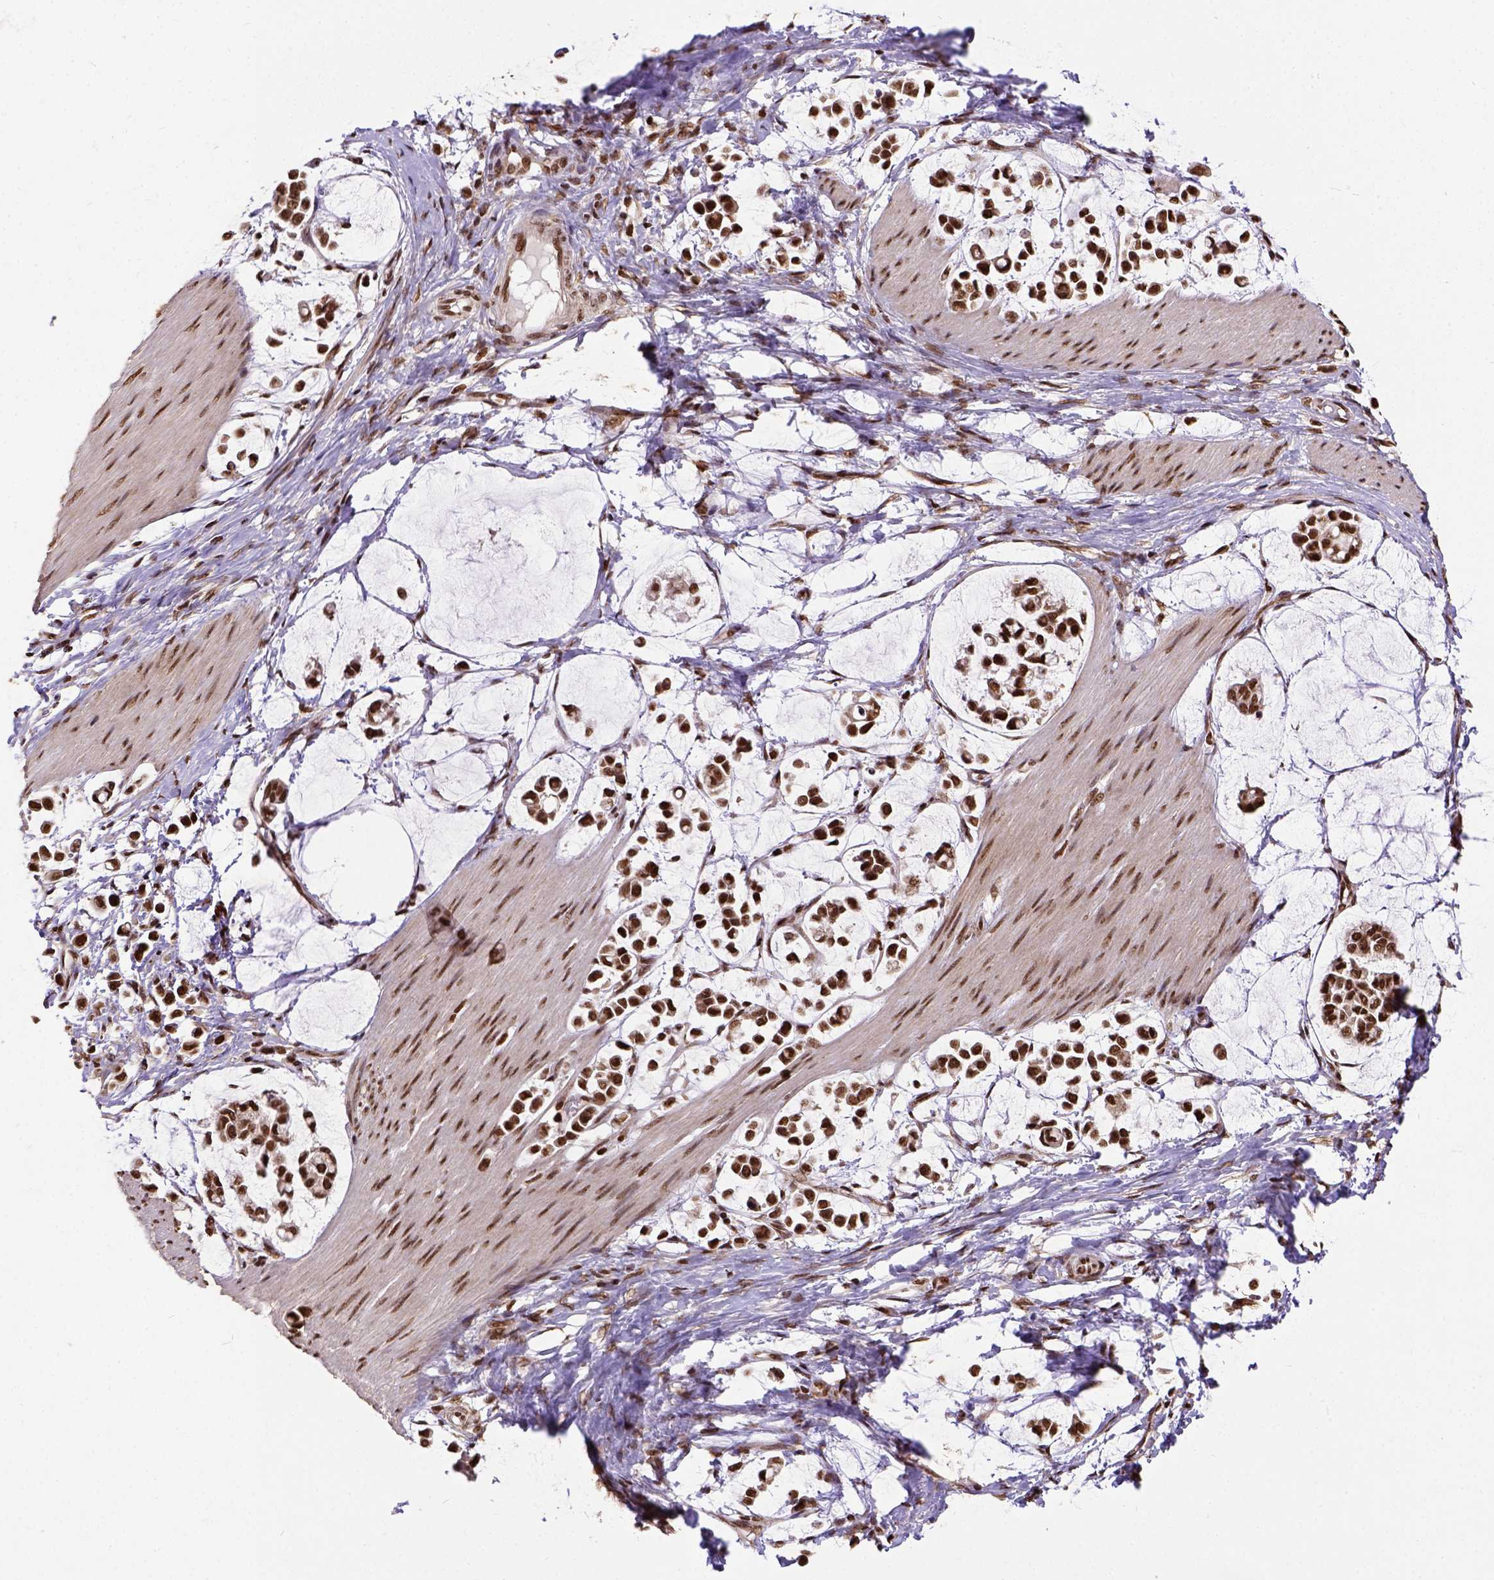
{"staining": {"intensity": "strong", "quantity": ">75%", "location": "nuclear"}, "tissue": "stomach cancer", "cell_type": "Tumor cells", "image_type": "cancer", "snomed": [{"axis": "morphology", "description": "Adenocarcinoma, NOS"}, {"axis": "topography", "description": "Stomach"}], "caption": "DAB (3,3'-diaminobenzidine) immunohistochemical staining of human adenocarcinoma (stomach) reveals strong nuclear protein expression in approximately >75% of tumor cells.", "gene": "NACC1", "patient": {"sex": "male", "age": 82}}